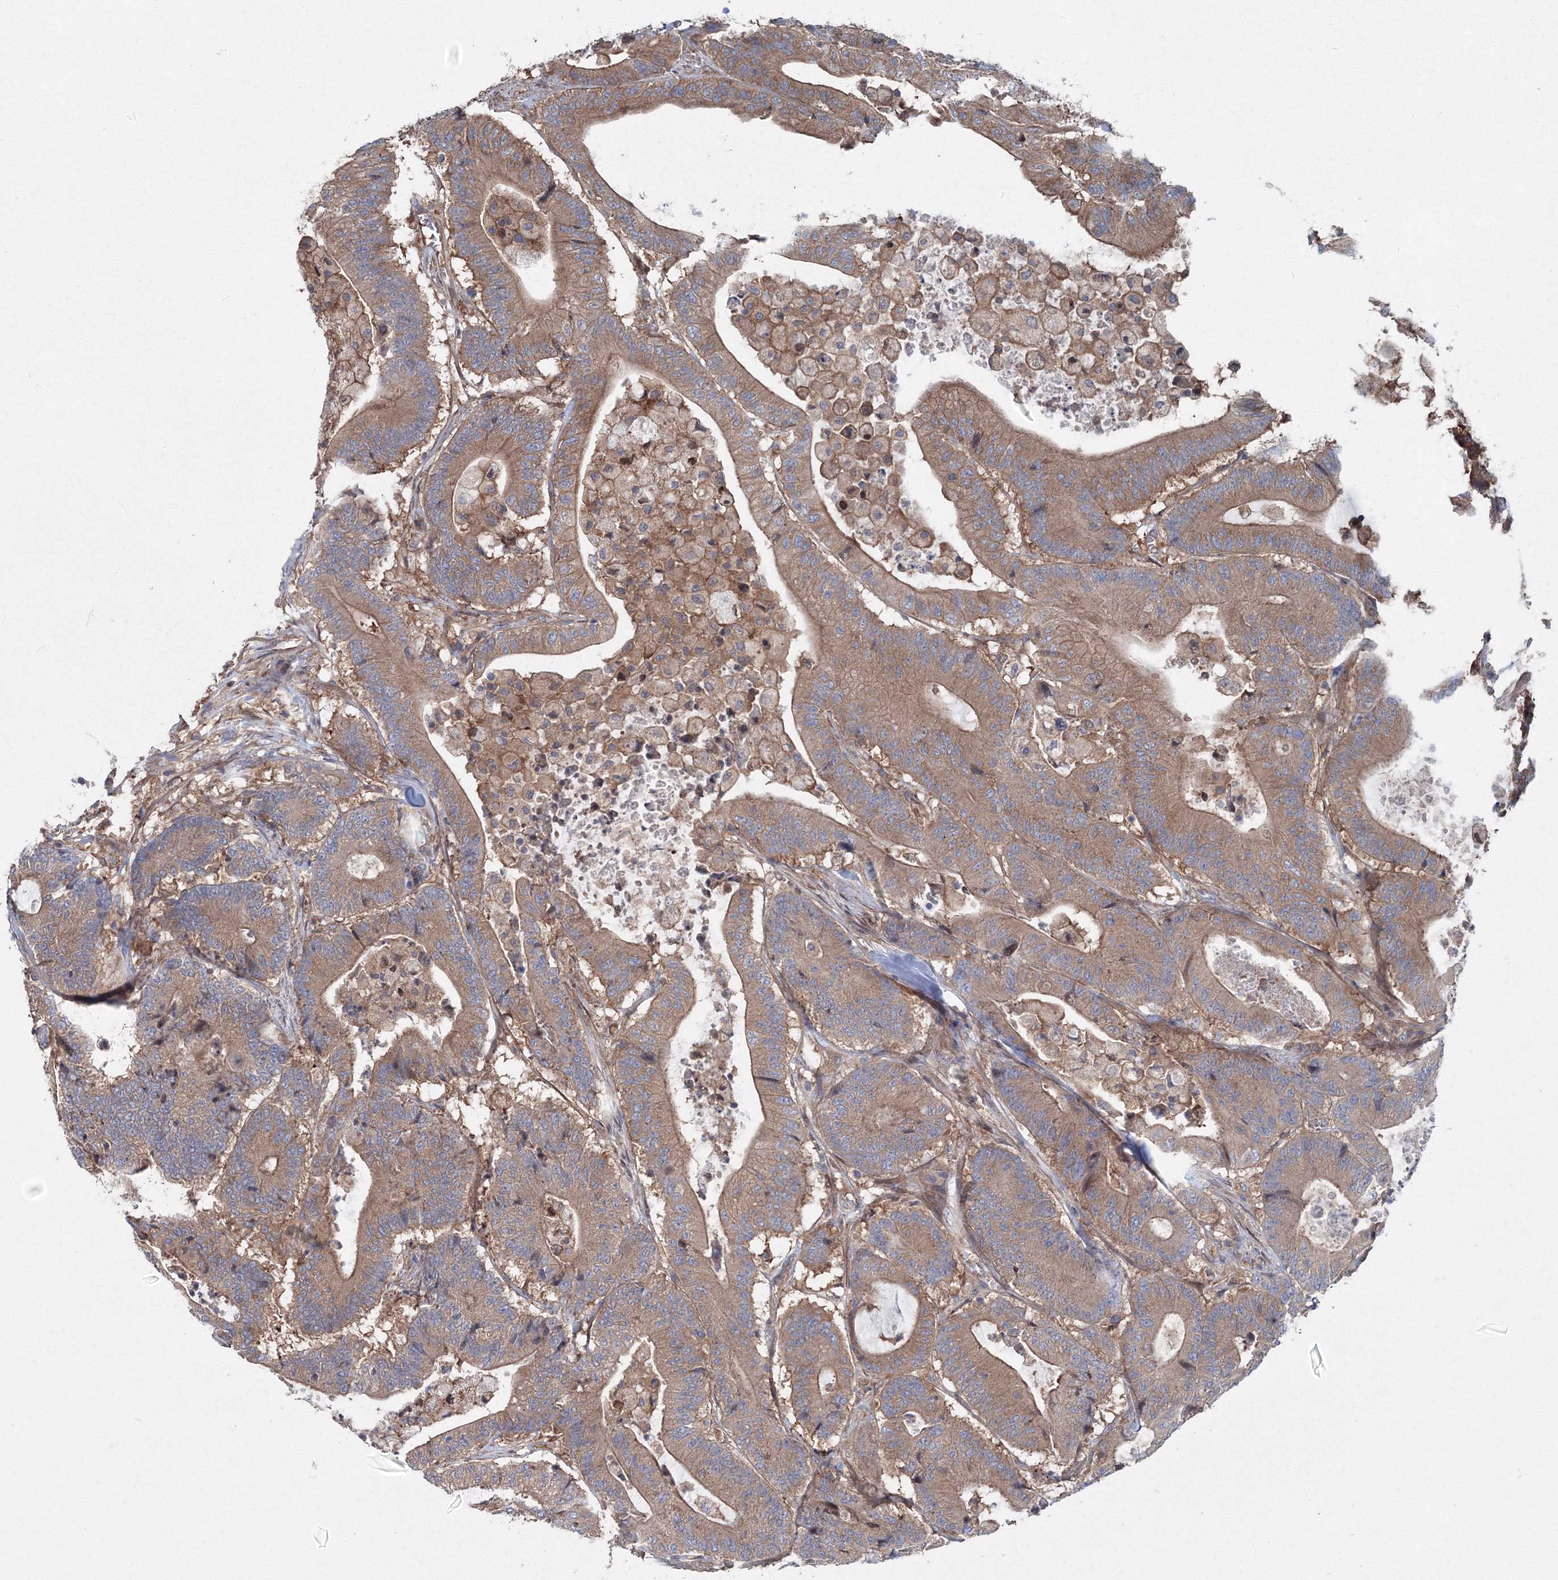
{"staining": {"intensity": "moderate", "quantity": ">75%", "location": "cytoplasmic/membranous"}, "tissue": "colorectal cancer", "cell_type": "Tumor cells", "image_type": "cancer", "snomed": [{"axis": "morphology", "description": "Adenocarcinoma, NOS"}, {"axis": "topography", "description": "Colon"}], "caption": "DAB (3,3'-diaminobenzidine) immunohistochemical staining of human colorectal adenocarcinoma displays moderate cytoplasmic/membranous protein staining in approximately >75% of tumor cells.", "gene": "EXOC1", "patient": {"sex": "female", "age": 84}}